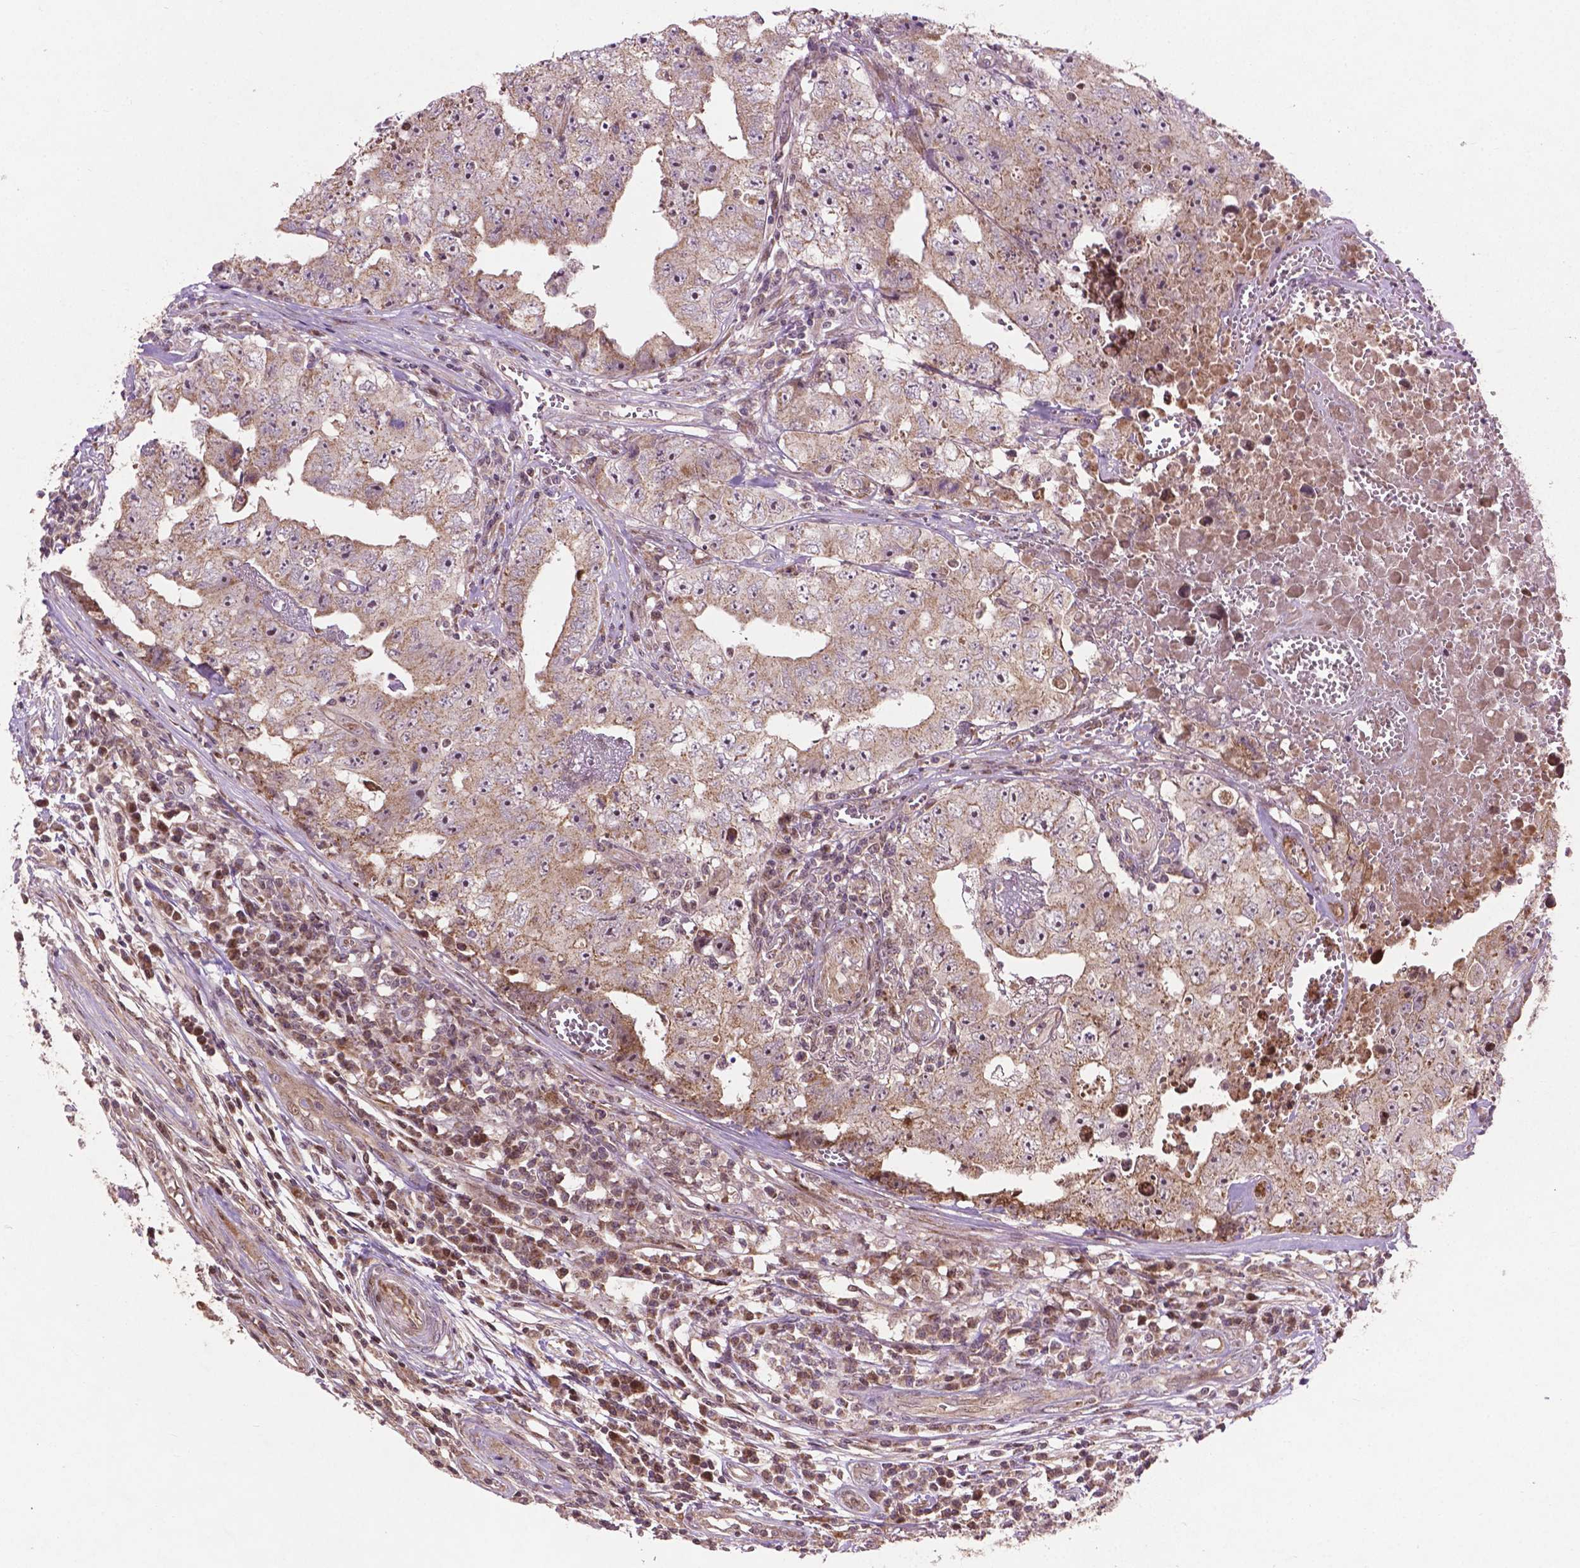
{"staining": {"intensity": "moderate", "quantity": "25%-75%", "location": "cytoplasmic/membranous"}, "tissue": "testis cancer", "cell_type": "Tumor cells", "image_type": "cancer", "snomed": [{"axis": "morphology", "description": "Carcinoma, Embryonal, NOS"}, {"axis": "topography", "description": "Testis"}], "caption": "Testis cancer (embryonal carcinoma) stained with a brown dye displays moderate cytoplasmic/membranous positive expression in approximately 25%-75% of tumor cells.", "gene": "B3GALNT2", "patient": {"sex": "male", "age": 36}}